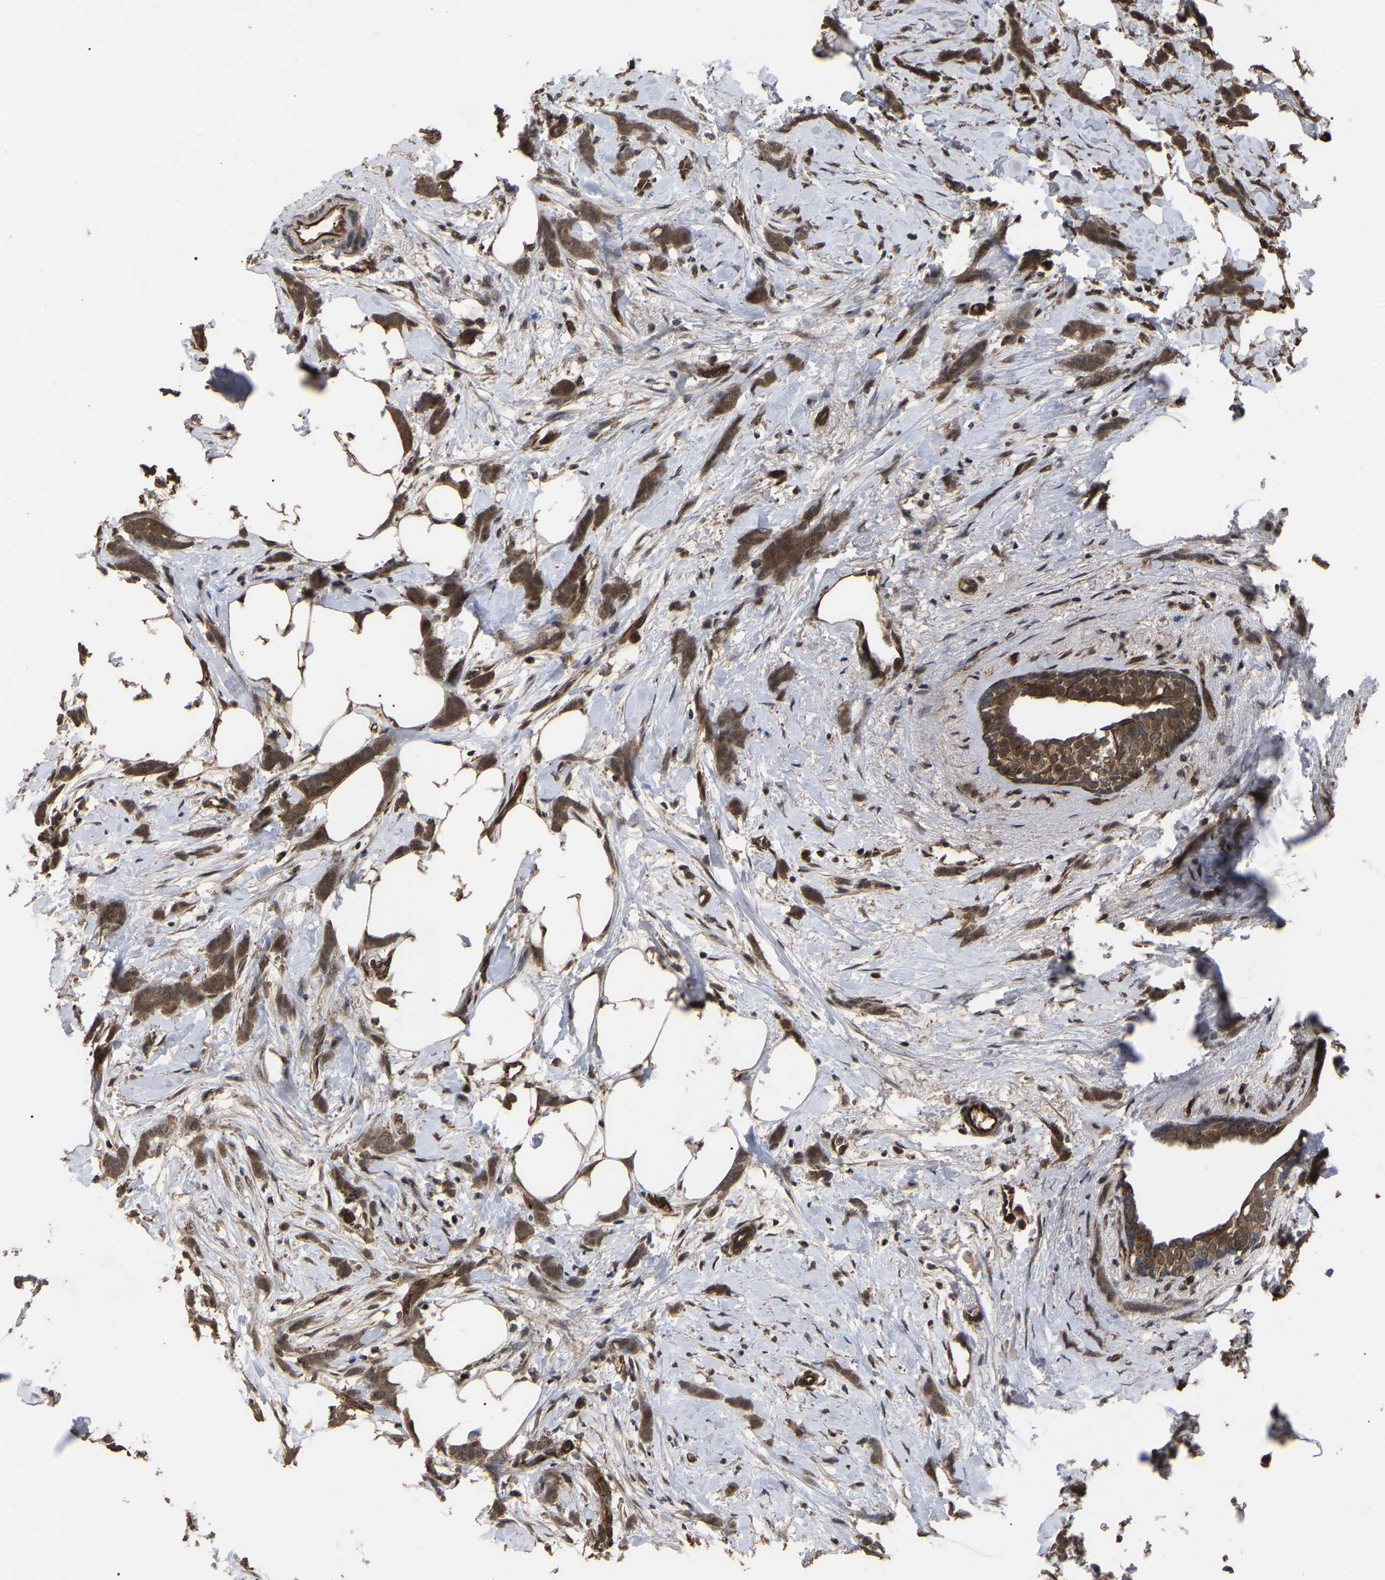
{"staining": {"intensity": "strong", "quantity": ">75%", "location": "cytoplasmic/membranous"}, "tissue": "breast cancer", "cell_type": "Tumor cells", "image_type": "cancer", "snomed": [{"axis": "morphology", "description": "Lobular carcinoma, in situ"}, {"axis": "morphology", "description": "Lobular carcinoma"}, {"axis": "topography", "description": "Breast"}], "caption": "Human breast cancer (lobular carcinoma) stained with a brown dye shows strong cytoplasmic/membranous positive expression in approximately >75% of tumor cells.", "gene": "FAM161B", "patient": {"sex": "female", "age": 41}}